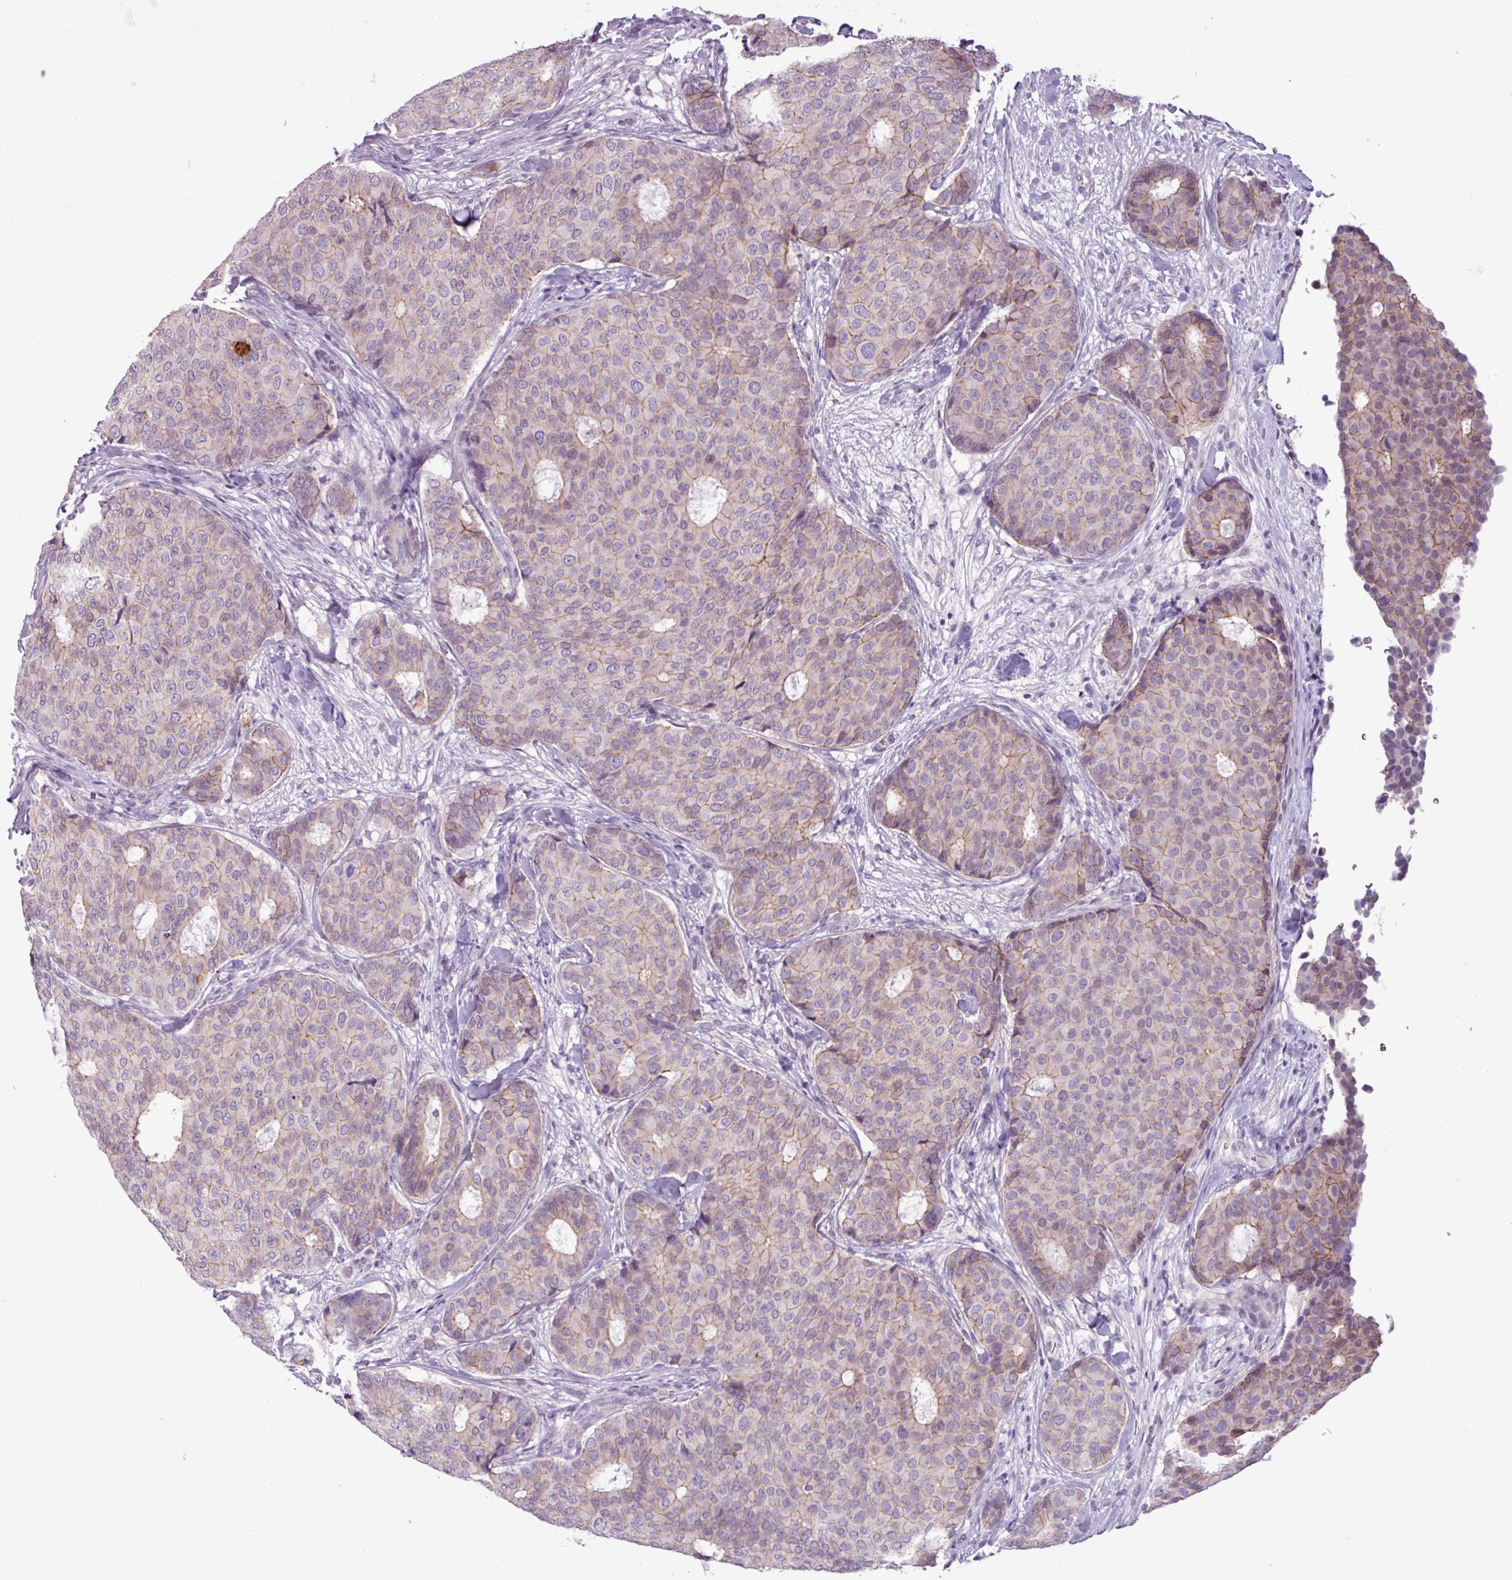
{"staining": {"intensity": "weak", "quantity": "25%-75%", "location": "cytoplasmic/membranous"}, "tissue": "breast cancer", "cell_type": "Tumor cells", "image_type": "cancer", "snomed": [{"axis": "morphology", "description": "Duct carcinoma"}, {"axis": "topography", "description": "Breast"}], "caption": "This histopathology image exhibits immunohistochemistry staining of breast cancer, with low weak cytoplasmic/membranous staining in approximately 25%-75% of tumor cells.", "gene": "PNMA6A", "patient": {"sex": "female", "age": 75}}